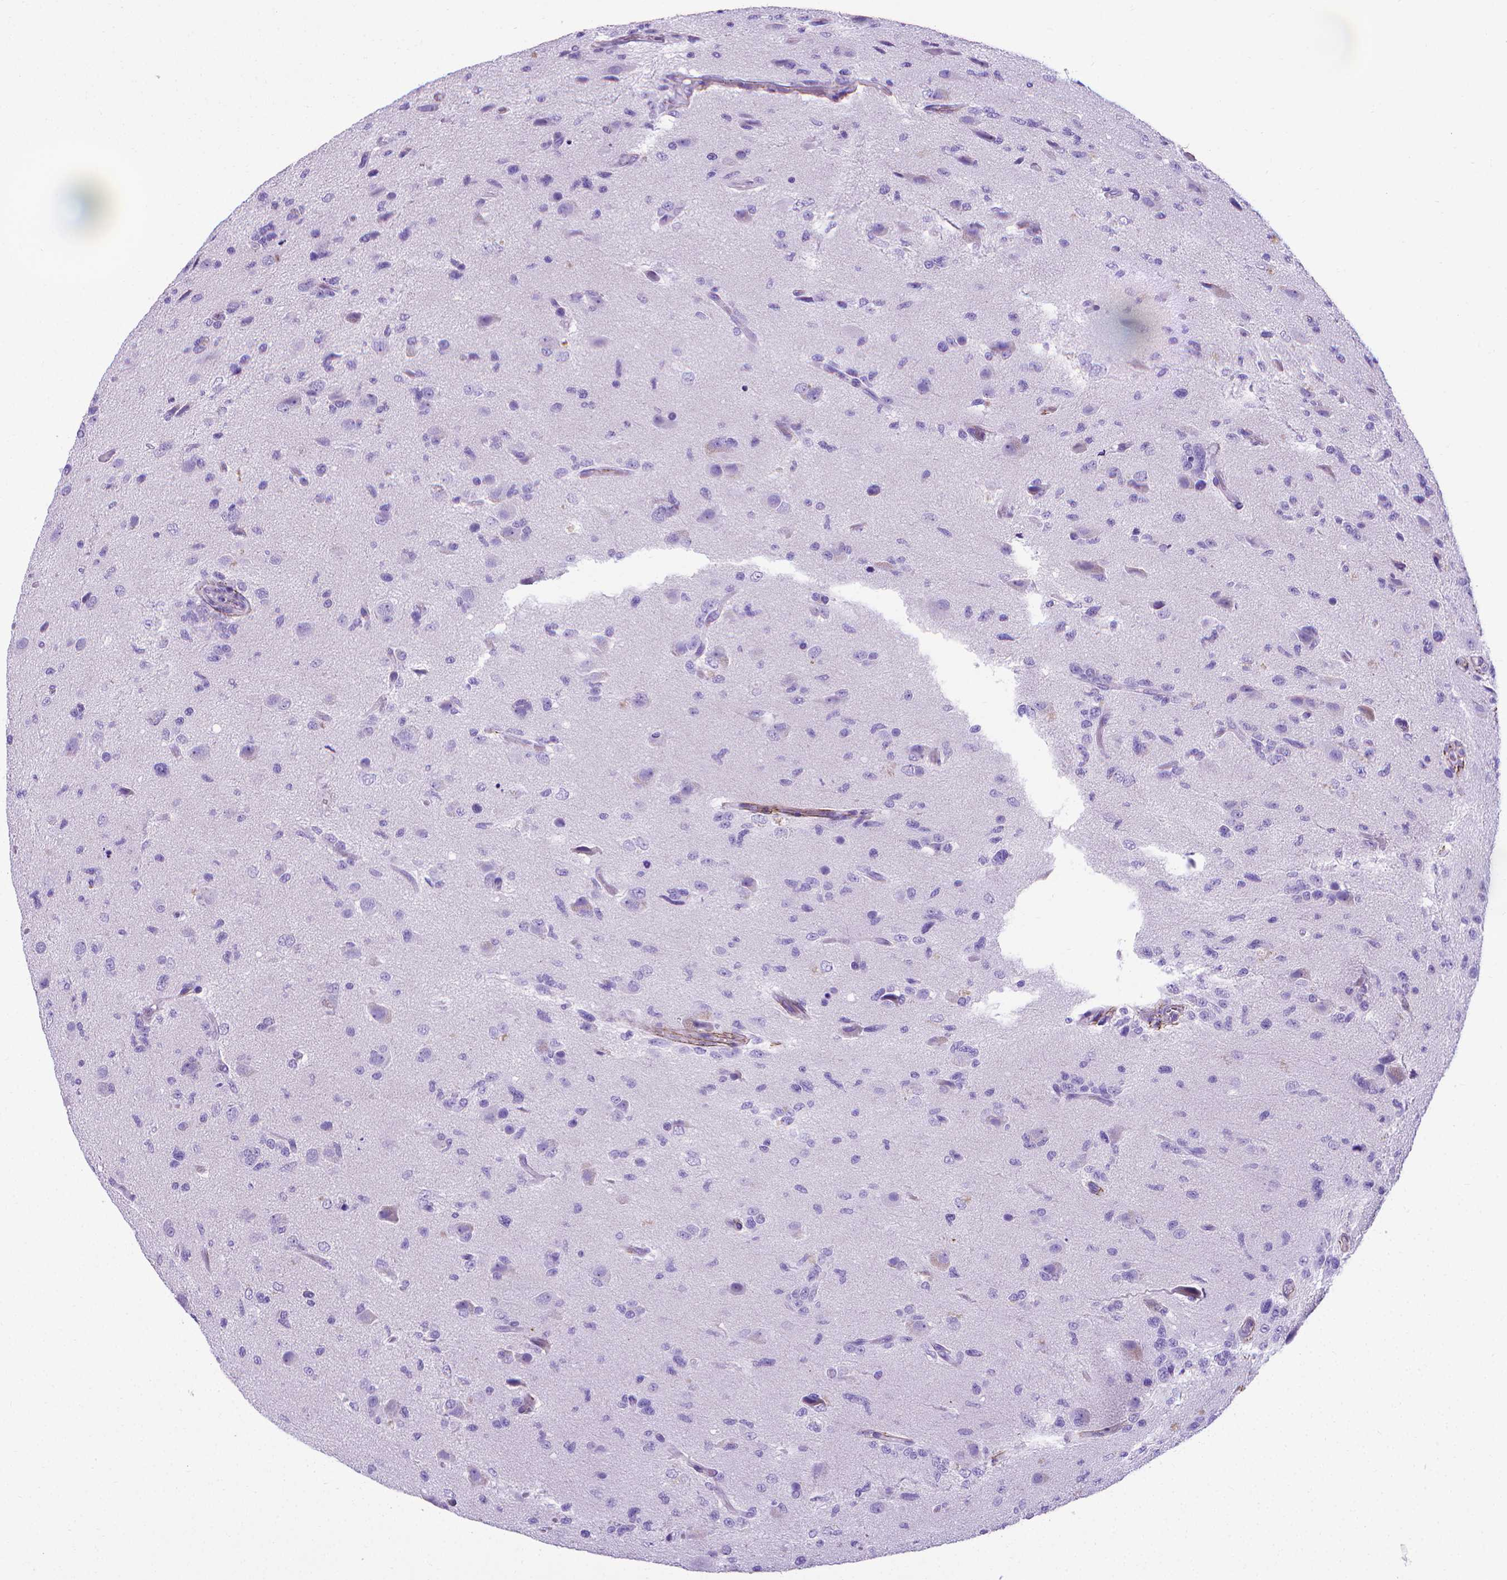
{"staining": {"intensity": "negative", "quantity": "none", "location": "none"}, "tissue": "glioma", "cell_type": "Tumor cells", "image_type": "cancer", "snomed": [{"axis": "morphology", "description": "Glioma, malignant, High grade"}, {"axis": "topography", "description": "Brain"}], "caption": "Immunohistochemical staining of human malignant glioma (high-grade) demonstrates no significant positivity in tumor cells.", "gene": "MFAP2", "patient": {"sex": "male", "age": 68}}